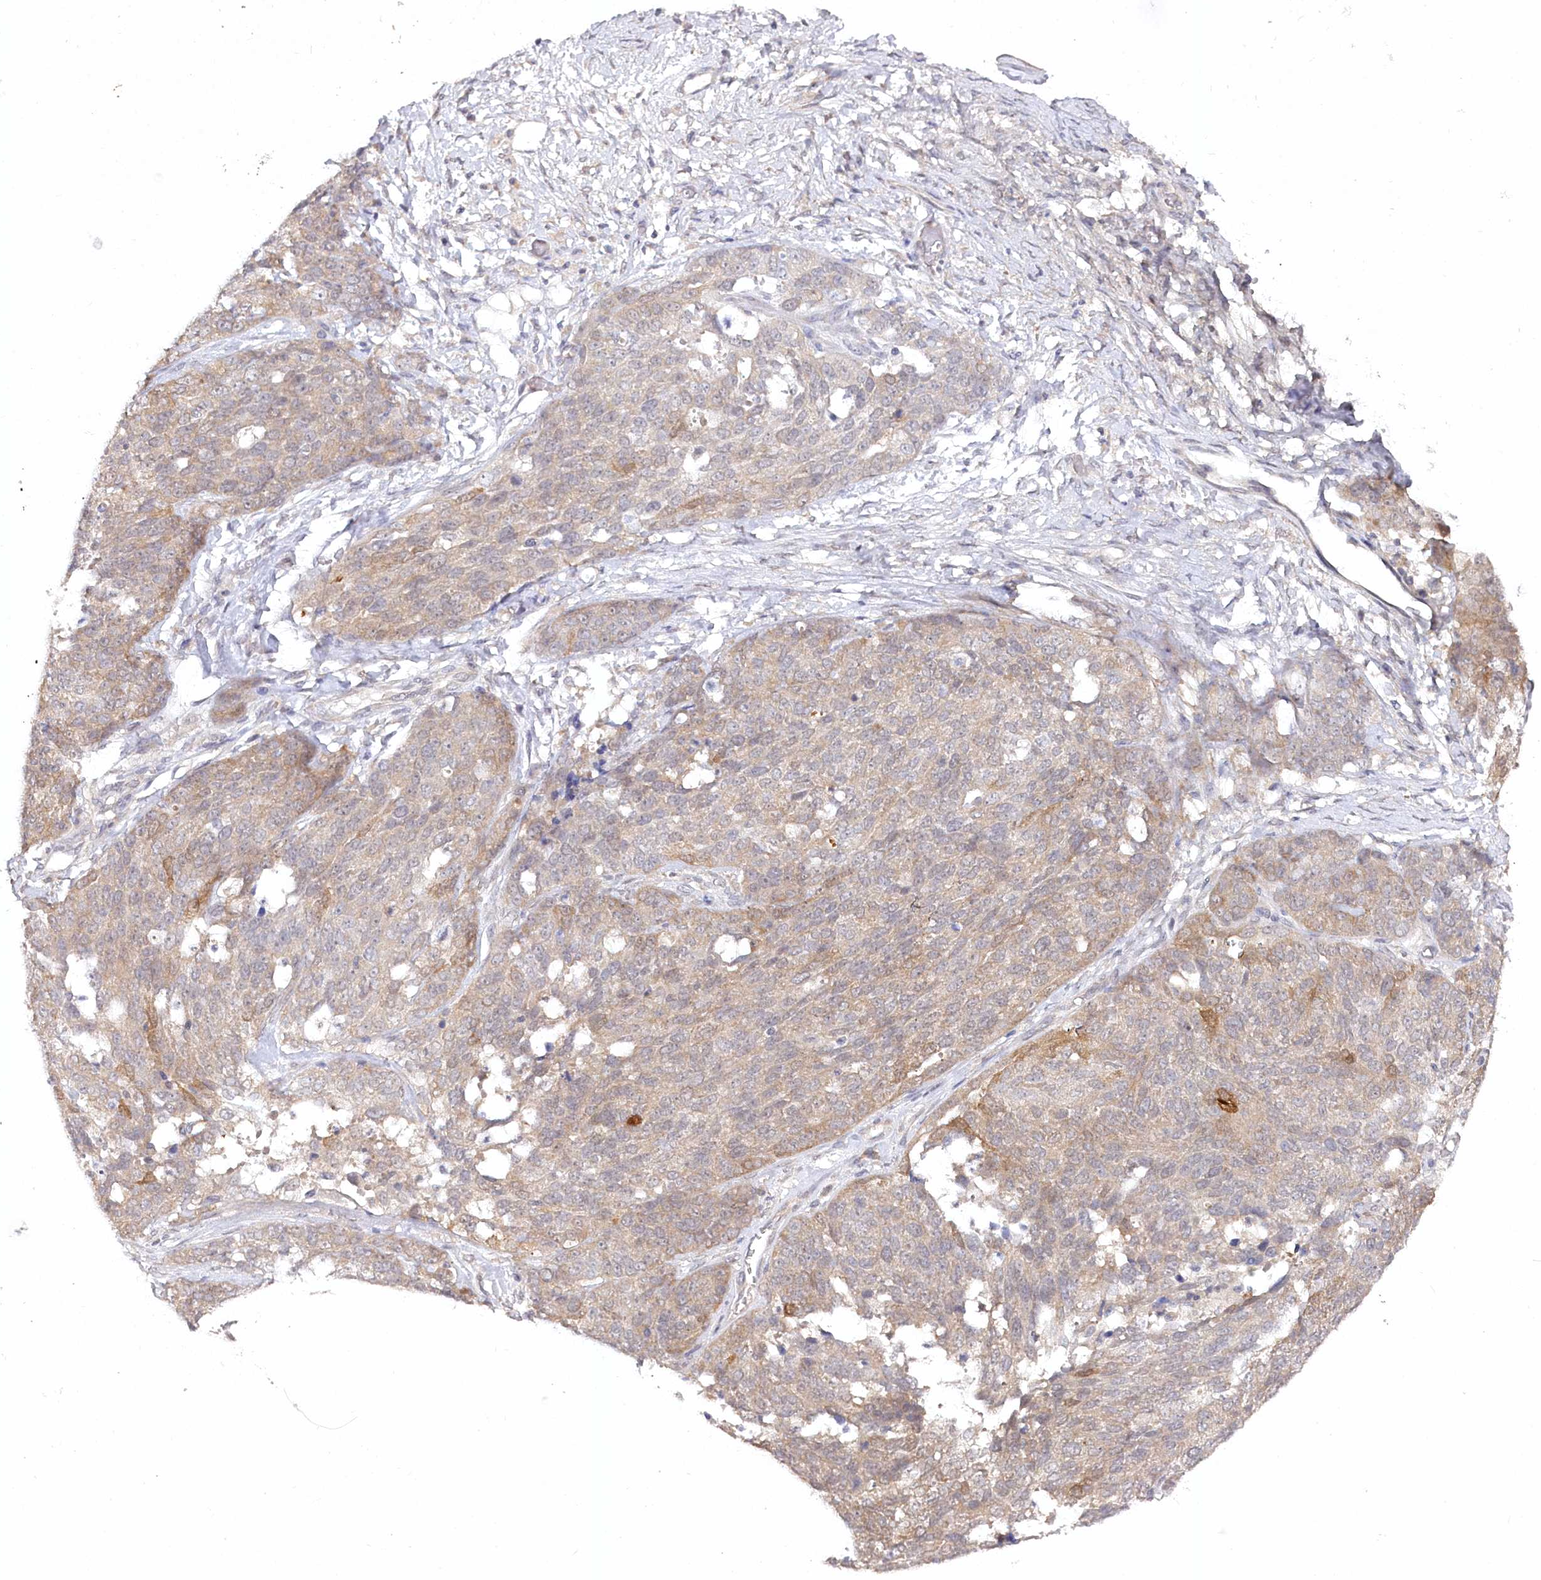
{"staining": {"intensity": "moderate", "quantity": "<25%", "location": "cytoplasmic/membranous"}, "tissue": "ovarian cancer", "cell_type": "Tumor cells", "image_type": "cancer", "snomed": [{"axis": "morphology", "description": "Cystadenocarcinoma, serous, NOS"}, {"axis": "topography", "description": "Ovary"}], "caption": "High-magnification brightfield microscopy of ovarian serous cystadenocarcinoma stained with DAB (brown) and counterstained with hematoxylin (blue). tumor cells exhibit moderate cytoplasmic/membranous staining is present in approximately<25% of cells.", "gene": "AAMDC", "patient": {"sex": "female", "age": 44}}